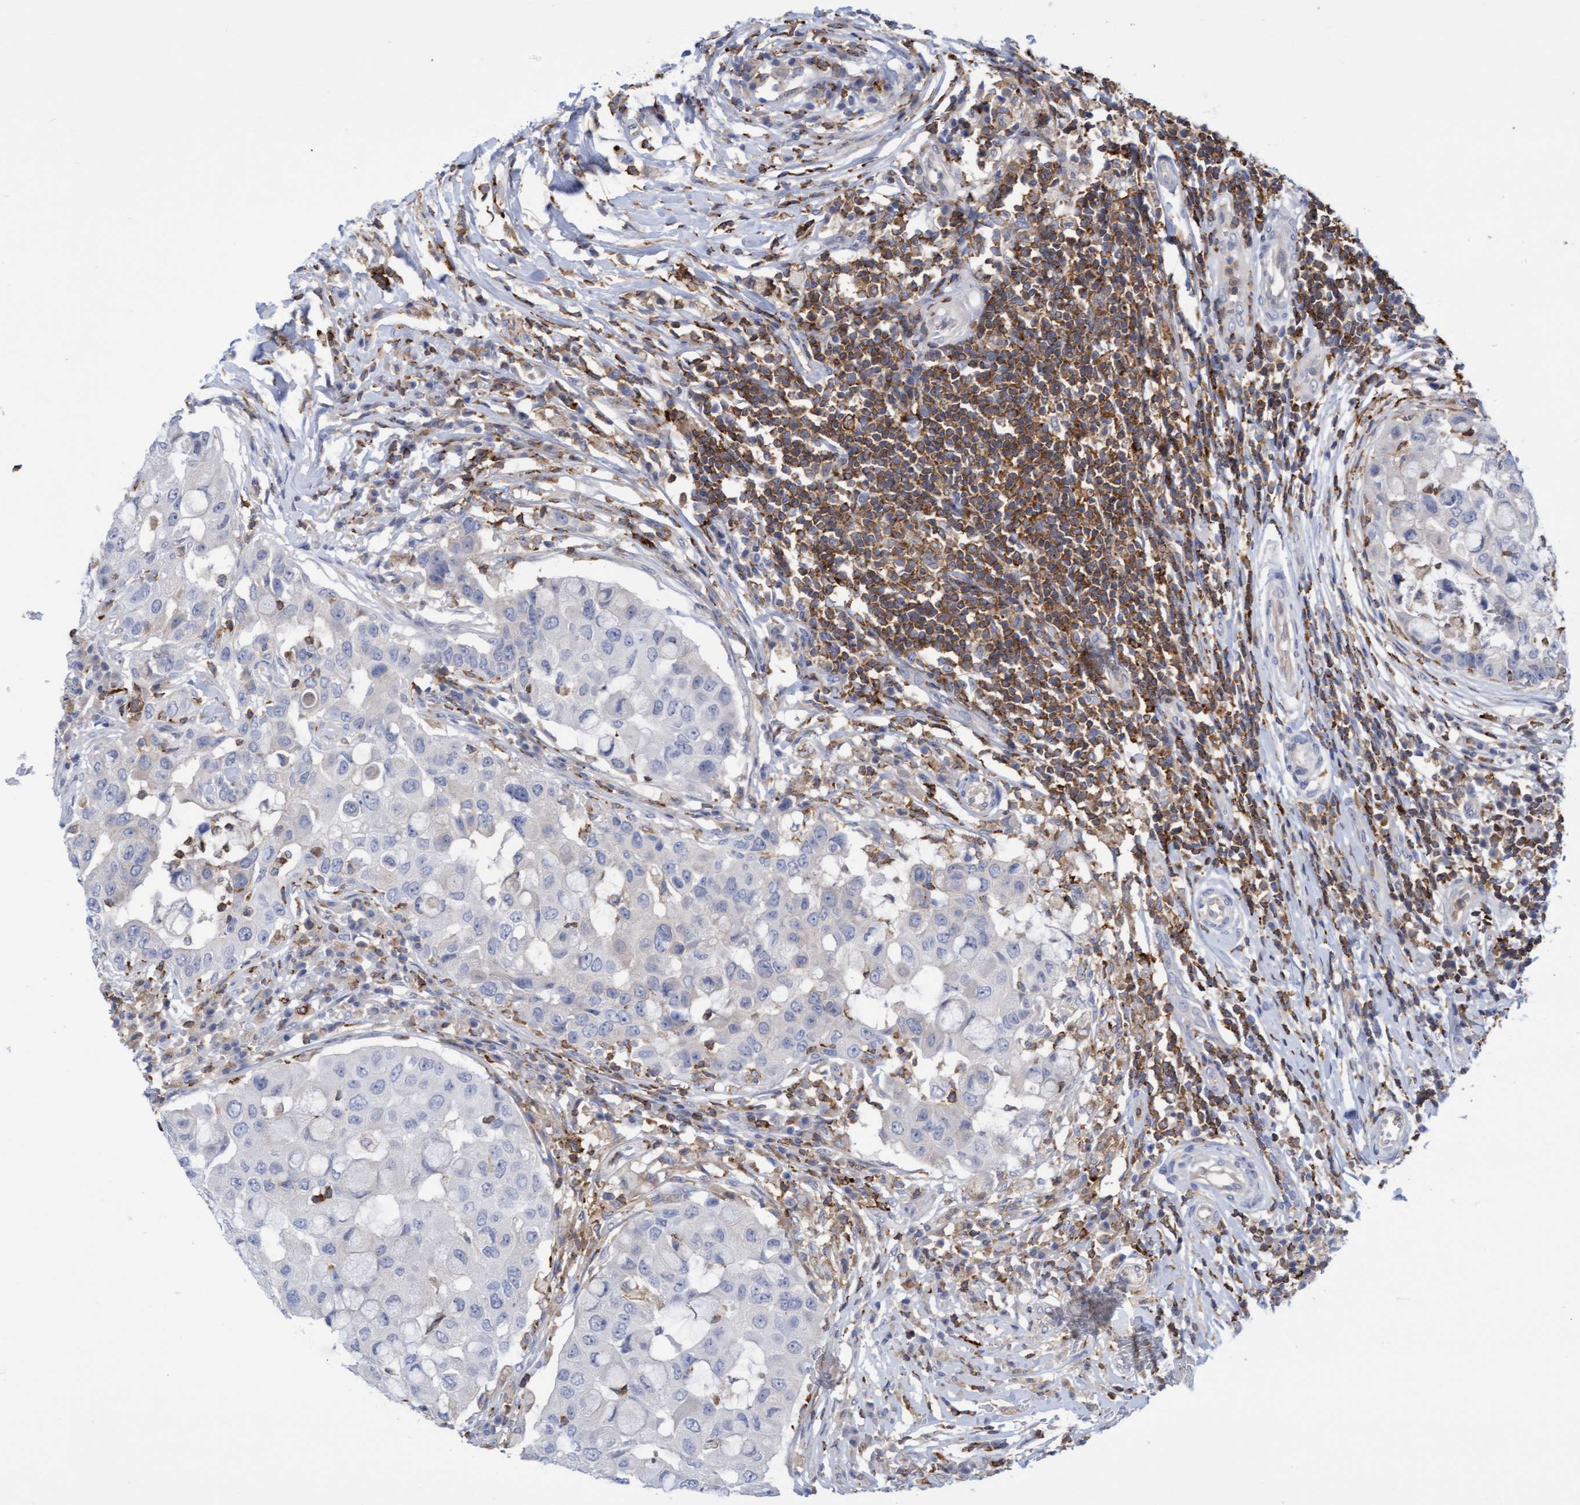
{"staining": {"intensity": "negative", "quantity": "none", "location": "none"}, "tissue": "breast cancer", "cell_type": "Tumor cells", "image_type": "cancer", "snomed": [{"axis": "morphology", "description": "Duct carcinoma"}, {"axis": "topography", "description": "Breast"}], "caption": "Immunohistochemistry of breast cancer (intraductal carcinoma) demonstrates no positivity in tumor cells.", "gene": "FNBP1", "patient": {"sex": "female", "age": 27}}